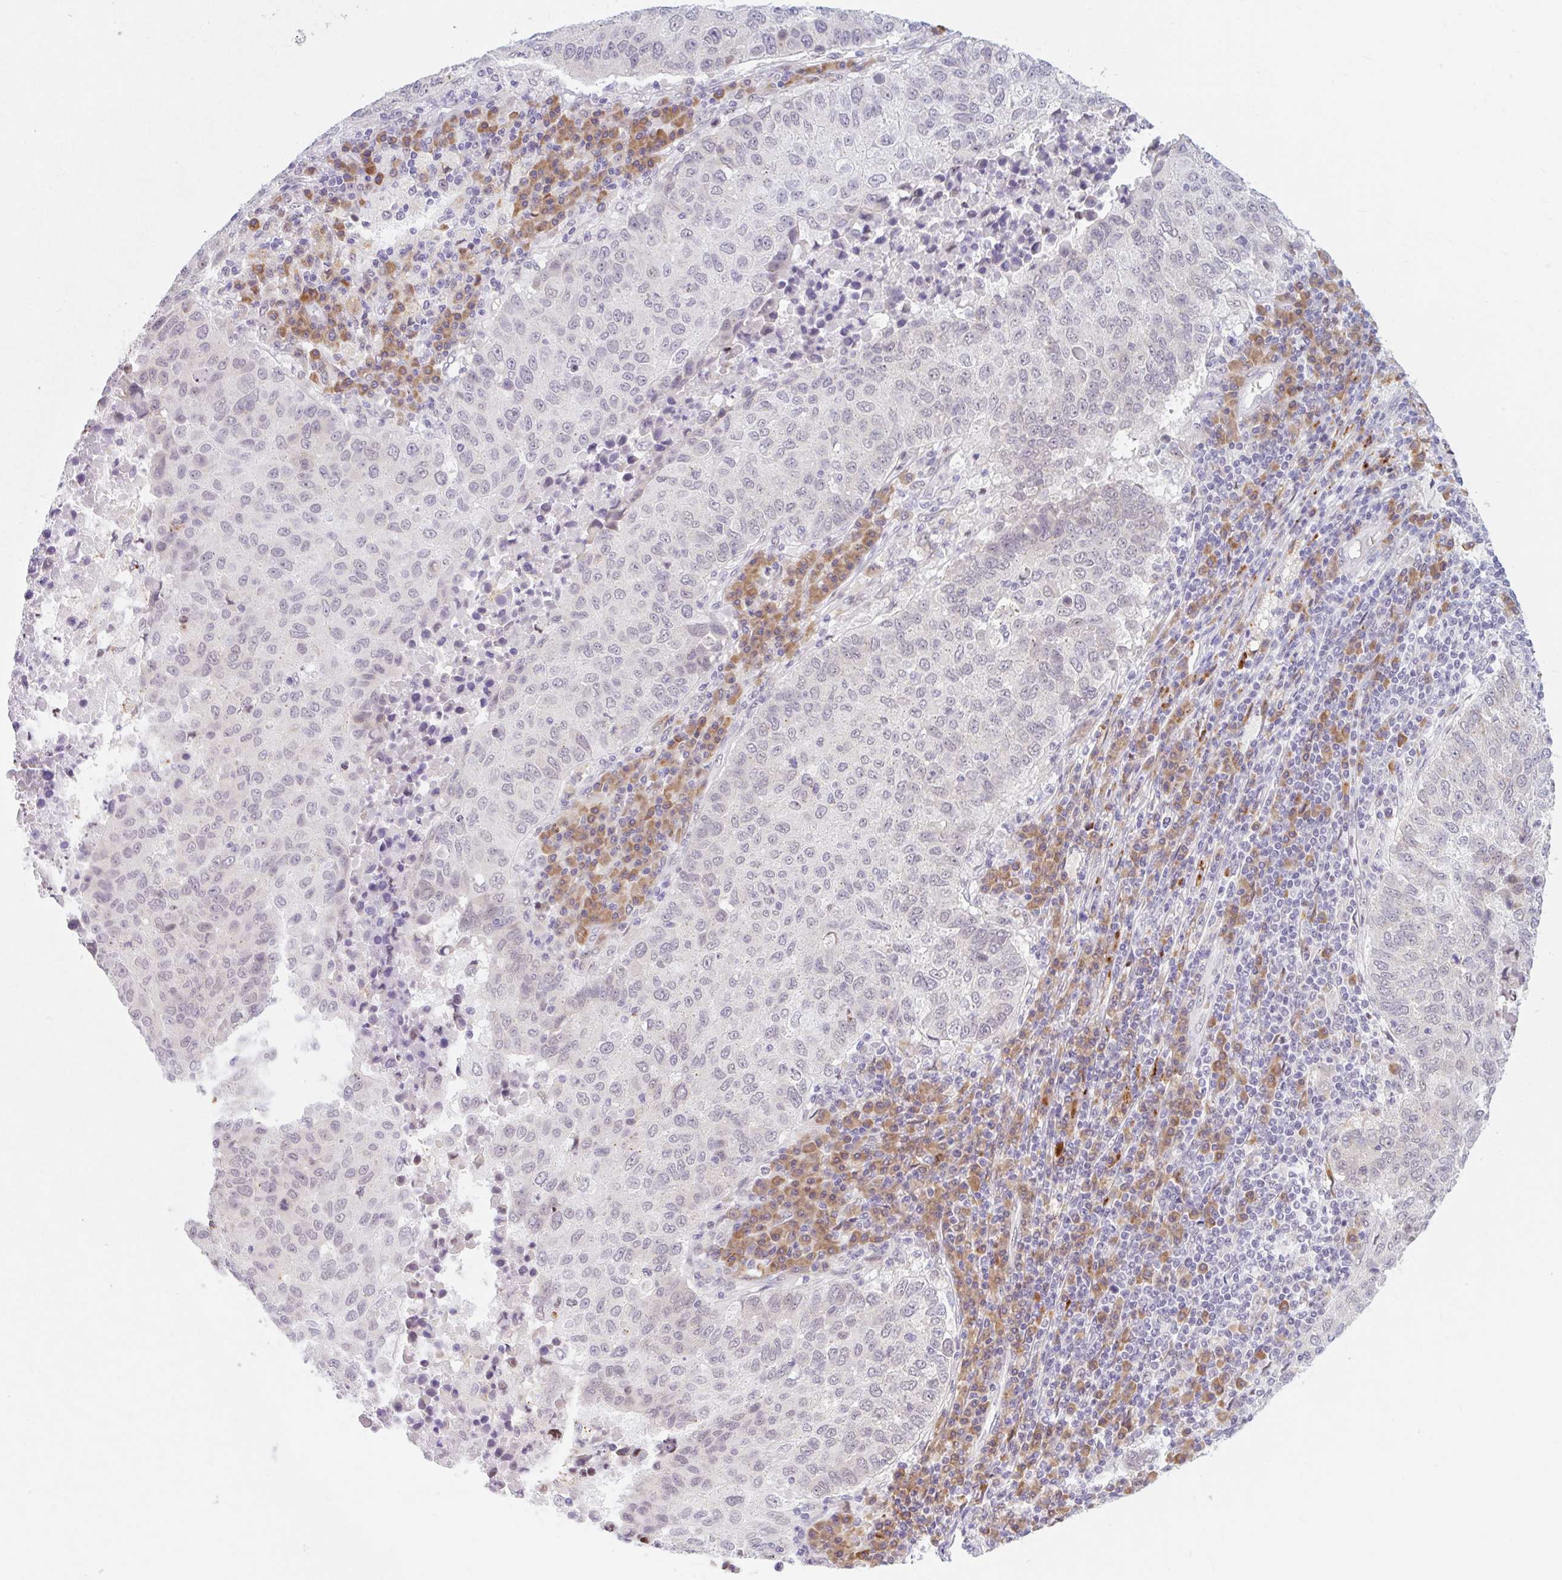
{"staining": {"intensity": "negative", "quantity": "none", "location": "none"}, "tissue": "lung cancer", "cell_type": "Tumor cells", "image_type": "cancer", "snomed": [{"axis": "morphology", "description": "Squamous cell carcinoma, NOS"}, {"axis": "topography", "description": "Lung"}], "caption": "Immunohistochemistry of squamous cell carcinoma (lung) shows no positivity in tumor cells.", "gene": "SRSF10", "patient": {"sex": "male", "age": 73}}